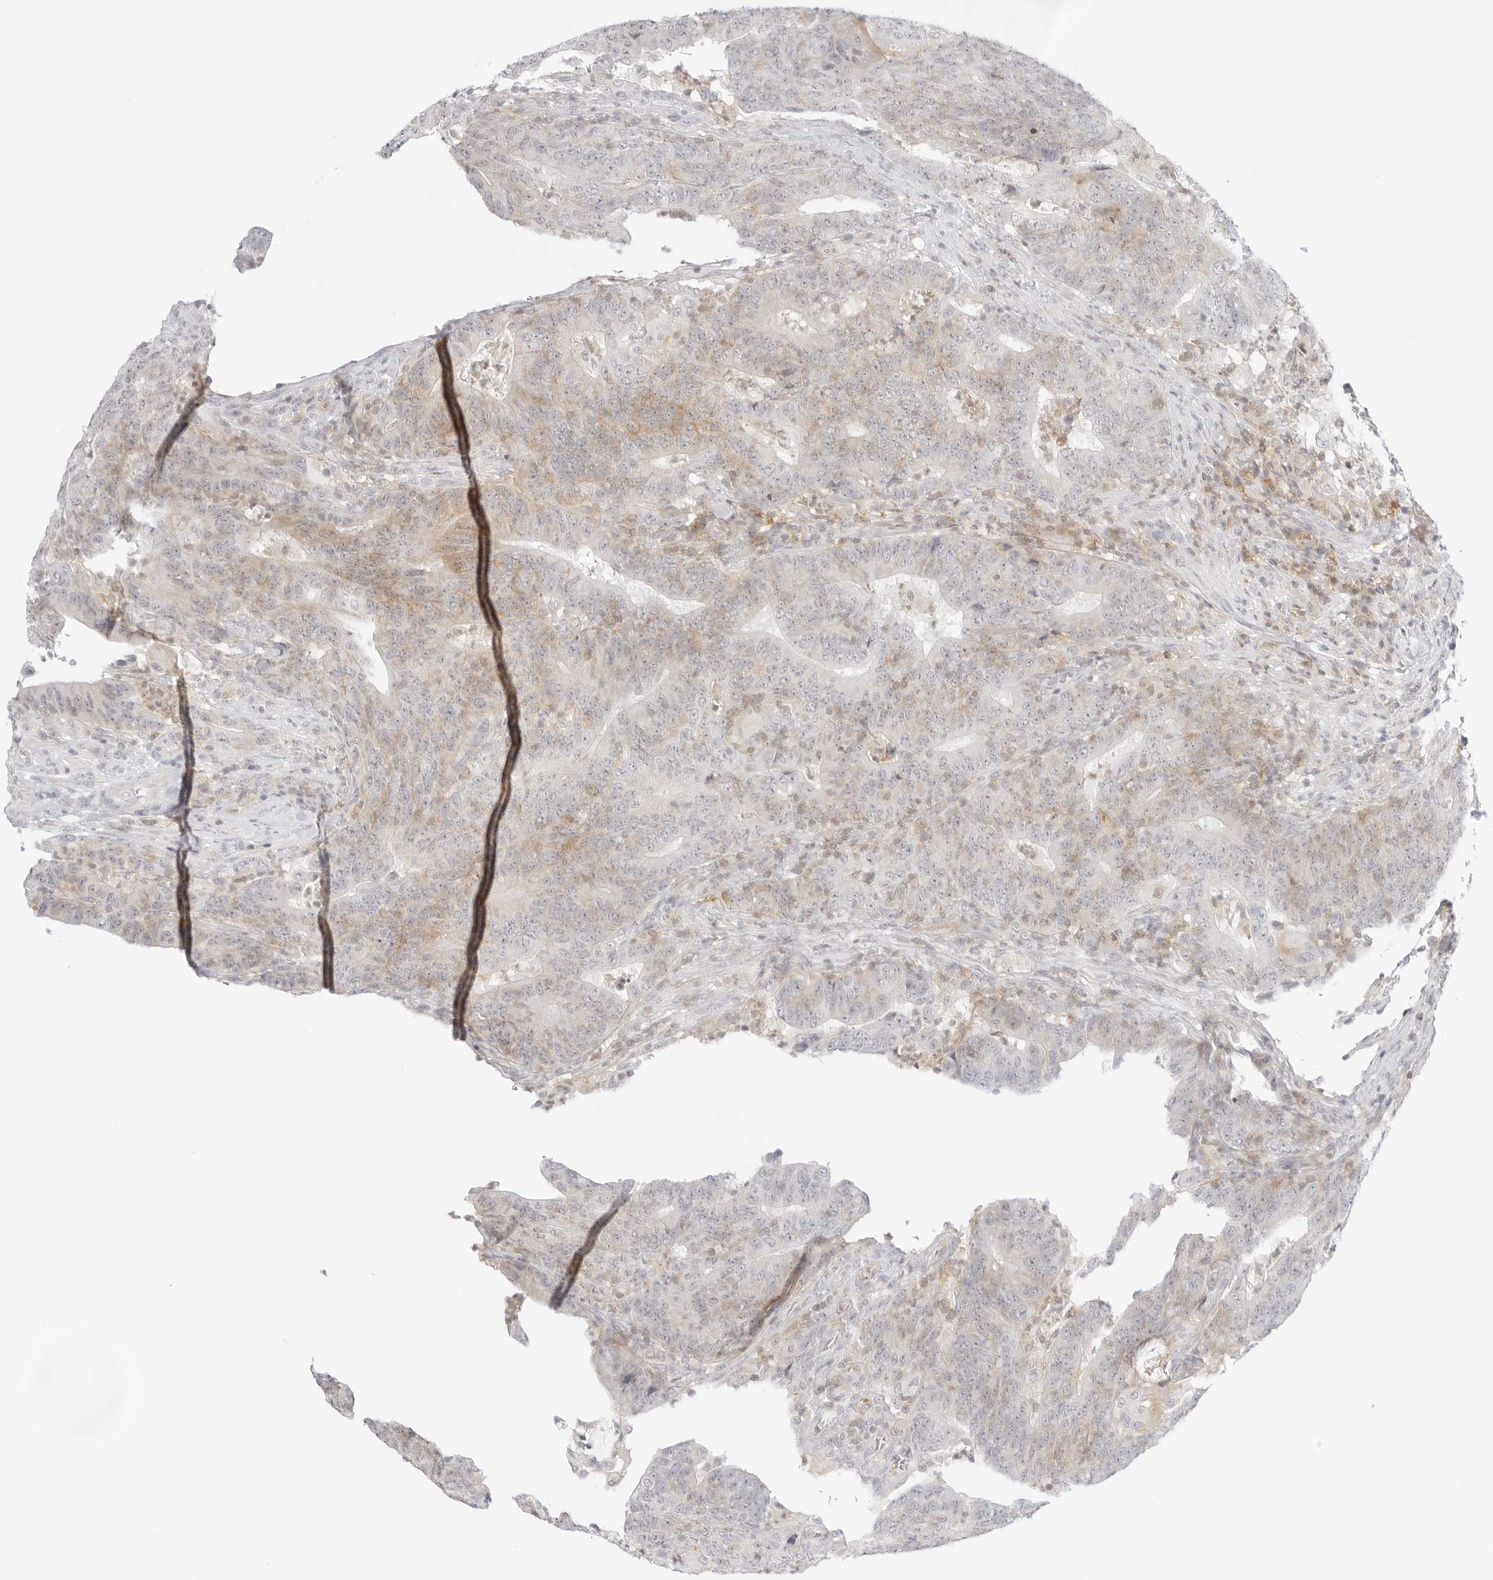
{"staining": {"intensity": "weak", "quantity": "25%-75%", "location": "cytoplasmic/membranous"}, "tissue": "colorectal cancer", "cell_type": "Tumor cells", "image_type": "cancer", "snomed": [{"axis": "morphology", "description": "Normal tissue, NOS"}, {"axis": "morphology", "description": "Adenocarcinoma, NOS"}, {"axis": "topography", "description": "Colon"}], "caption": "Tumor cells exhibit low levels of weak cytoplasmic/membranous expression in approximately 25%-75% of cells in colorectal adenocarcinoma. The staining was performed using DAB to visualize the protein expression in brown, while the nuclei were stained in blue with hematoxylin (Magnification: 20x).", "gene": "TNFRSF14", "patient": {"sex": "female", "age": 75}}